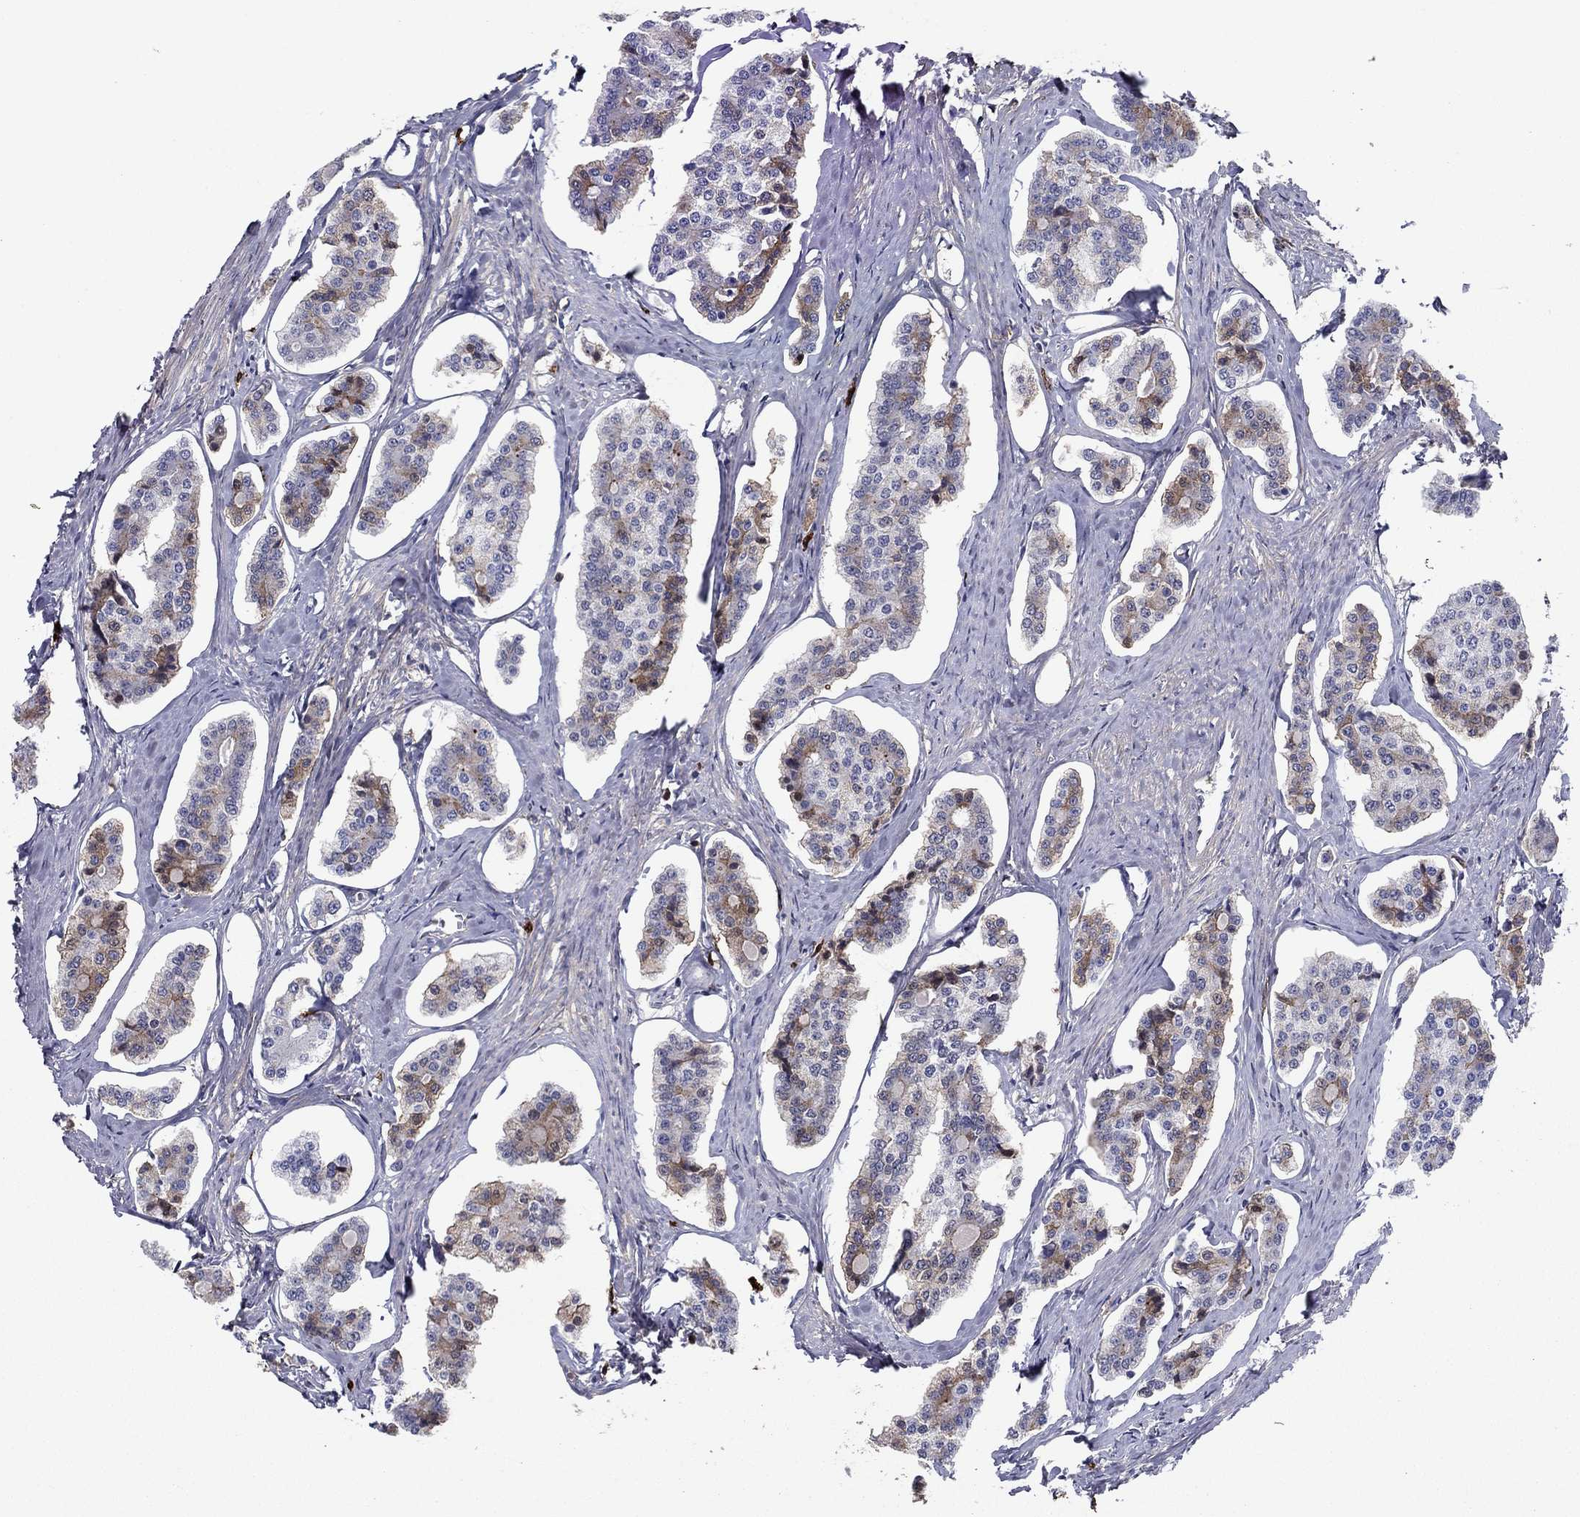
{"staining": {"intensity": "moderate", "quantity": "<25%", "location": "cytoplasmic/membranous"}, "tissue": "carcinoid", "cell_type": "Tumor cells", "image_type": "cancer", "snomed": [{"axis": "morphology", "description": "Carcinoid, malignant, NOS"}, {"axis": "topography", "description": "Small intestine"}], "caption": "Carcinoid (malignant) stained for a protein reveals moderate cytoplasmic/membranous positivity in tumor cells.", "gene": "HPX", "patient": {"sex": "female", "age": 65}}